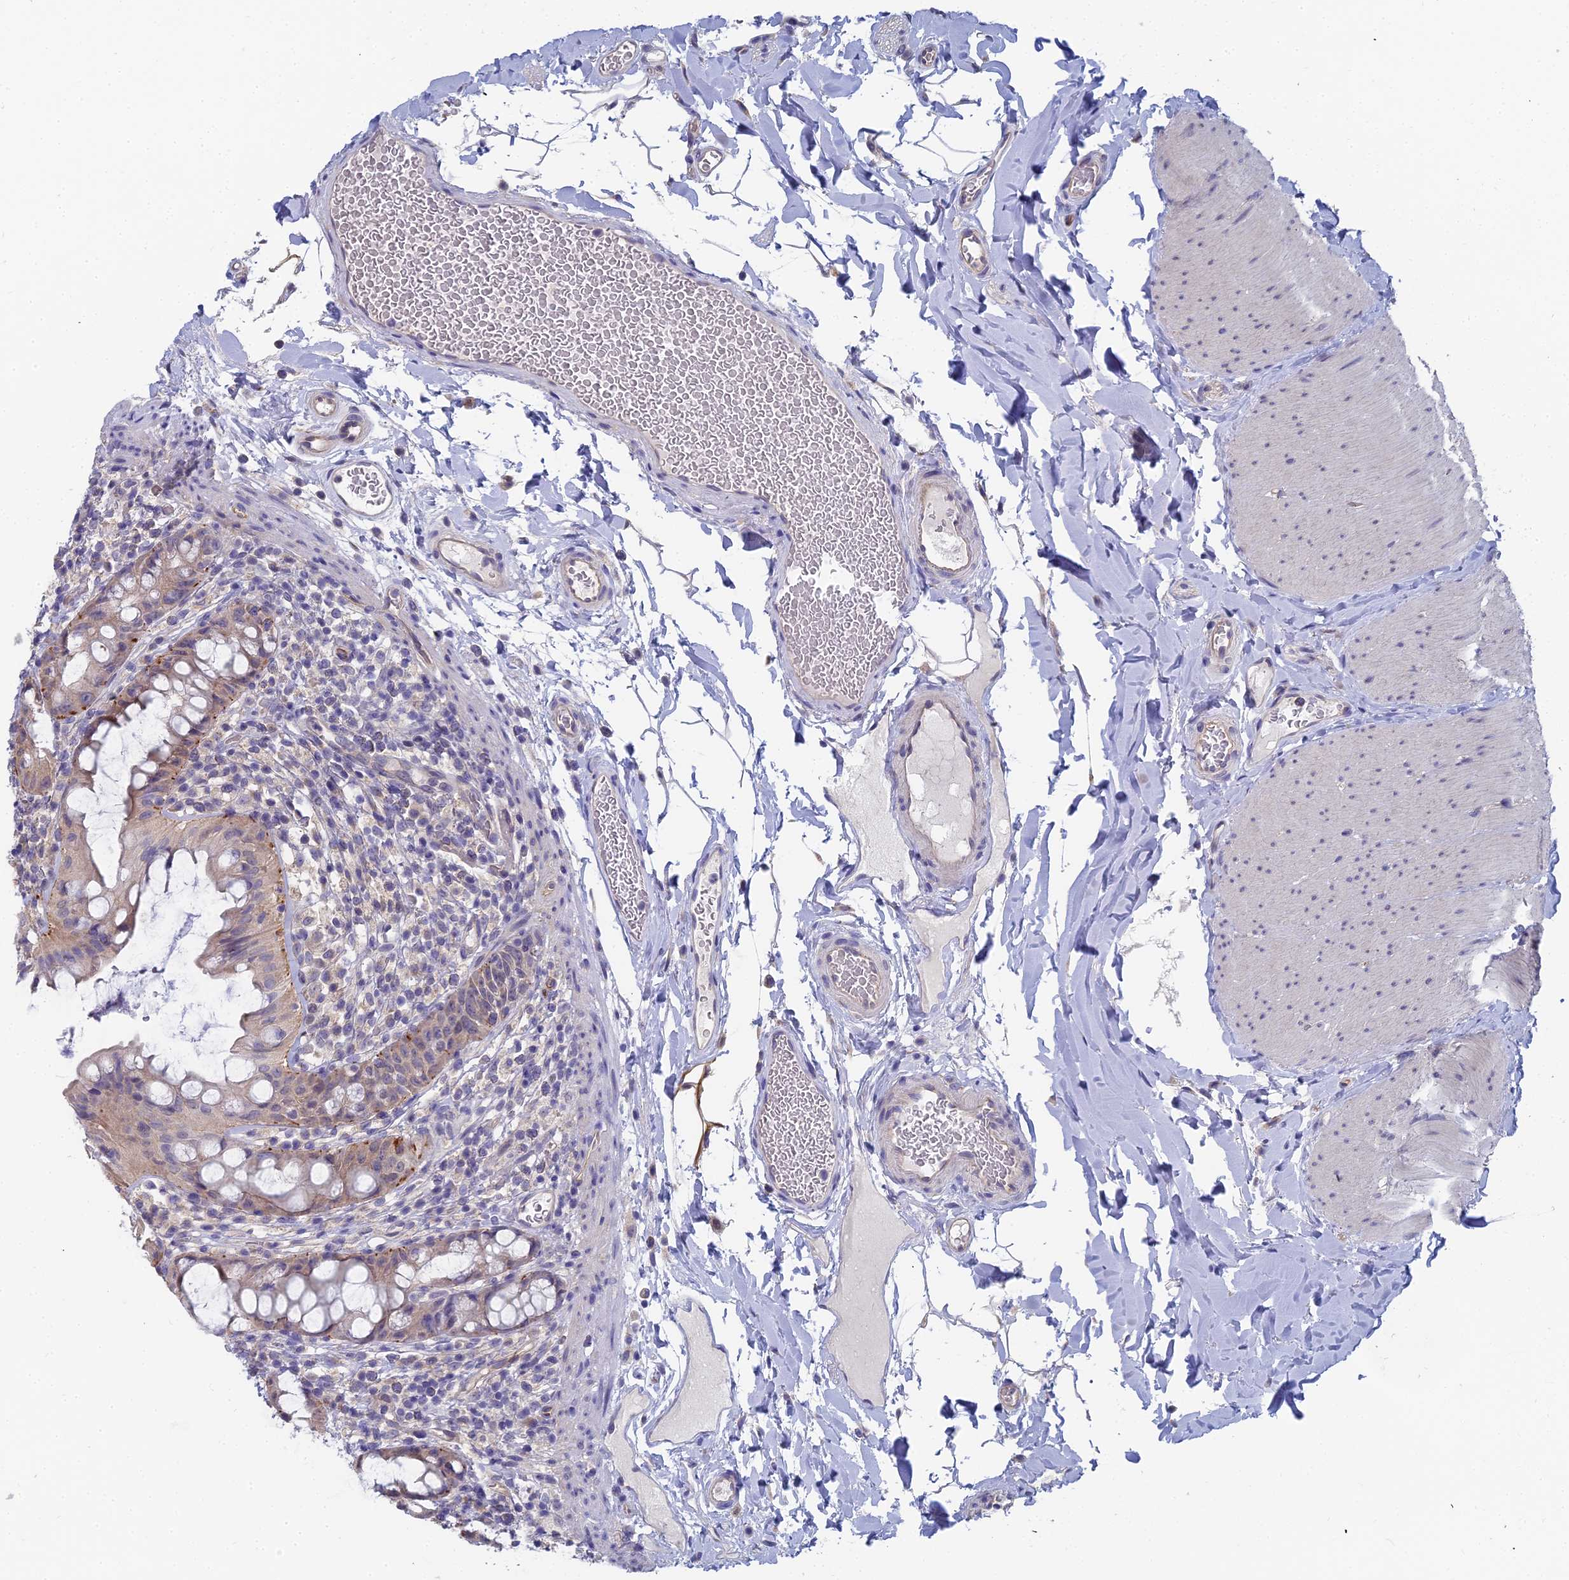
{"staining": {"intensity": "moderate", "quantity": "<25%", "location": "cytoplasmic/membranous"}, "tissue": "rectum", "cell_type": "Glandular cells", "image_type": "normal", "snomed": [{"axis": "morphology", "description": "Normal tissue, NOS"}, {"axis": "topography", "description": "Rectum"}], "caption": "Rectum stained for a protein shows moderate cytoplasmic/membranous positivity in glandular cells.", "gene": "RDX", "patient": {"sex": "female", "age": 57}}